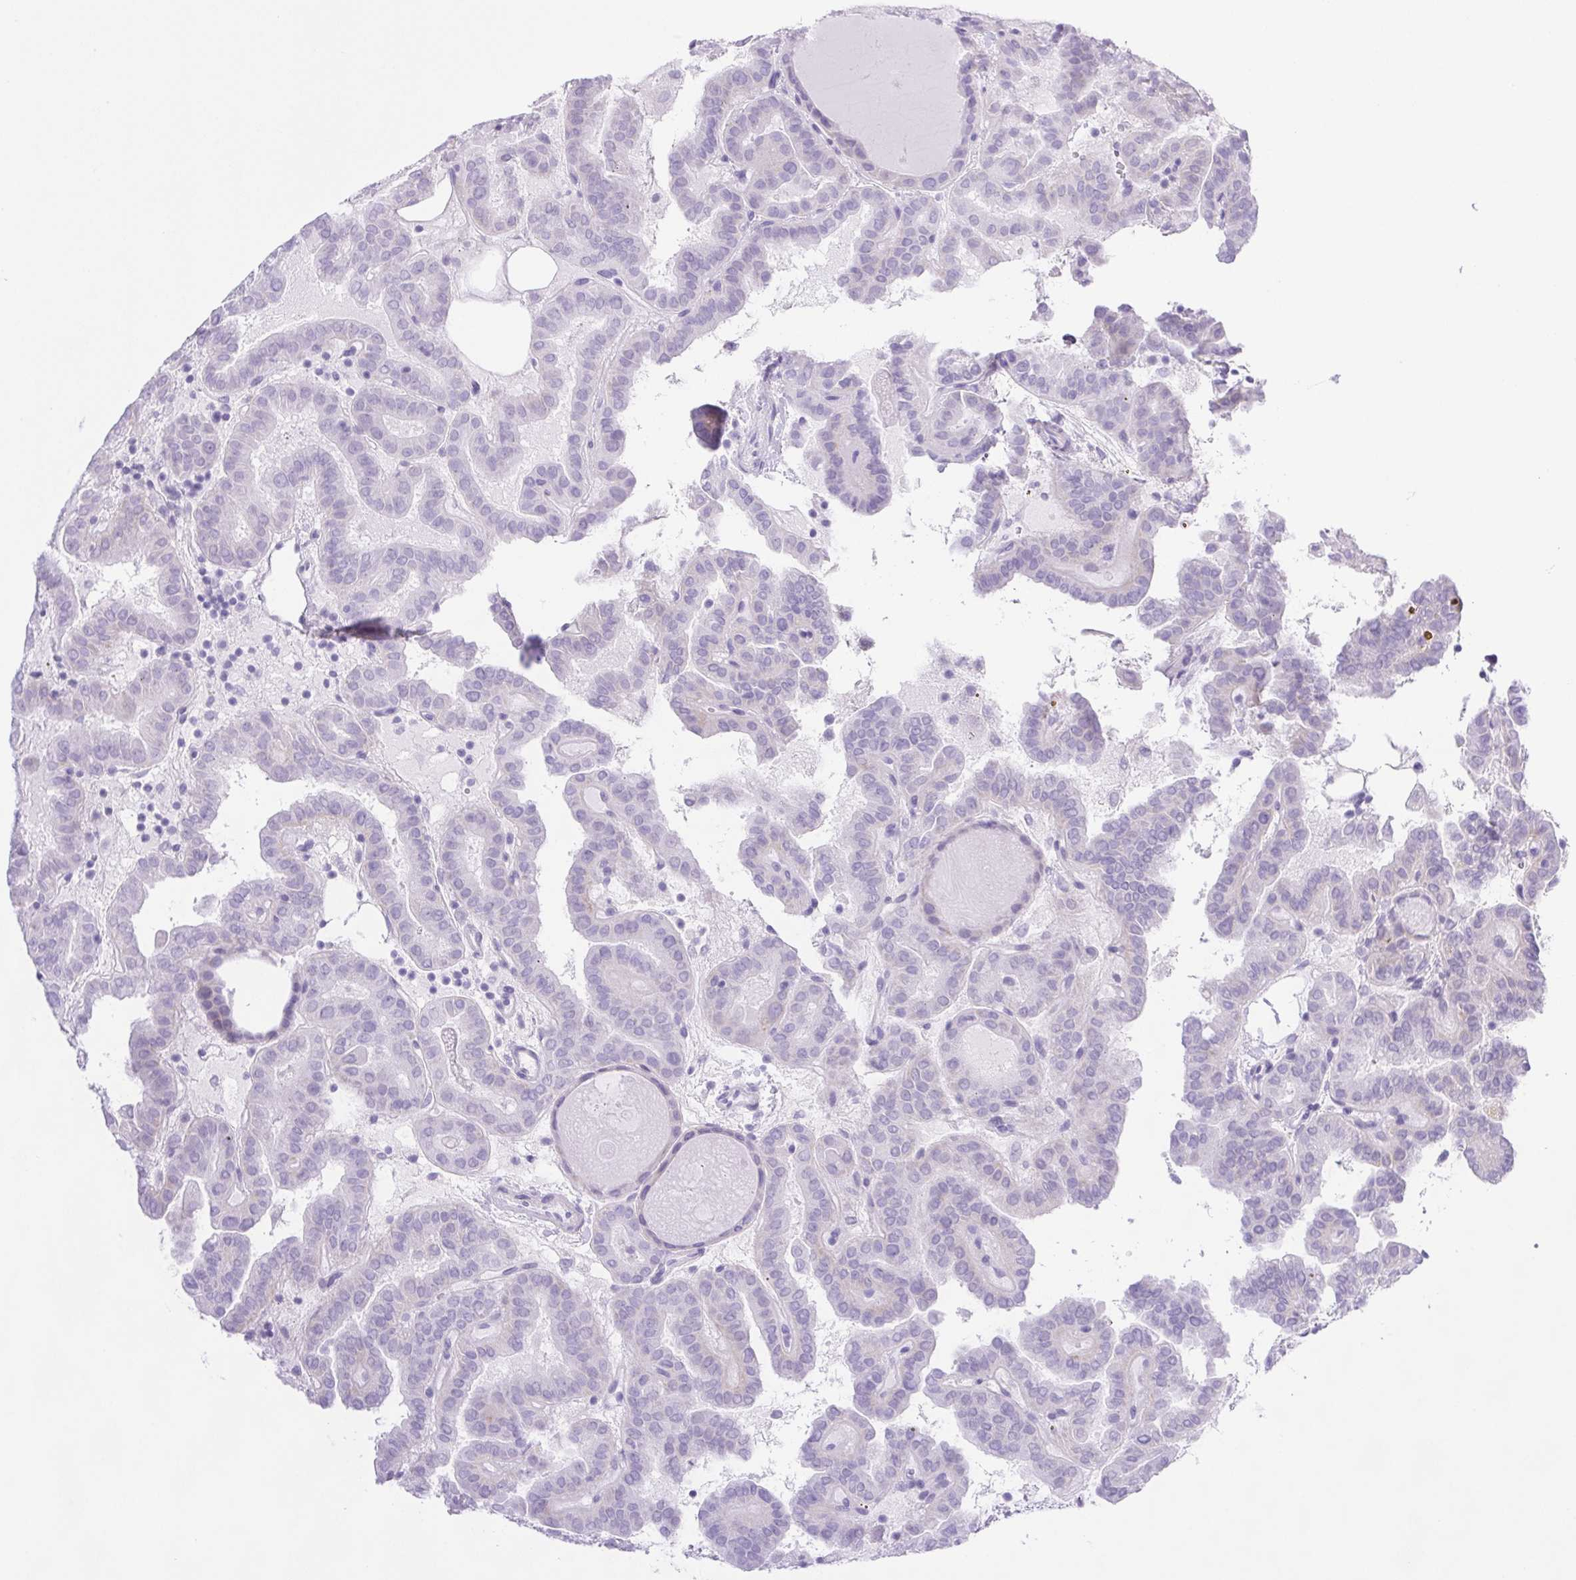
{"staining": {"intensity": "negative", "quantity": "none", "location": "none"}, "tissue": "thyroid cancer", "cell_type": "Tumor cells", "image_type": "cancer", "snomed": [{"axis": "morphology", "description": "Papillary adenocarcinoma, NOS"}, {"axis": "topography", "description": "Thyroid gland"}], "caption": "Histopathology image shows no protein staining in tumor cells of papillary adenocarcinoma (thyroid) tissue.", "gene": "SYNPR", "patient": {"sex": "female", "age": 46}}